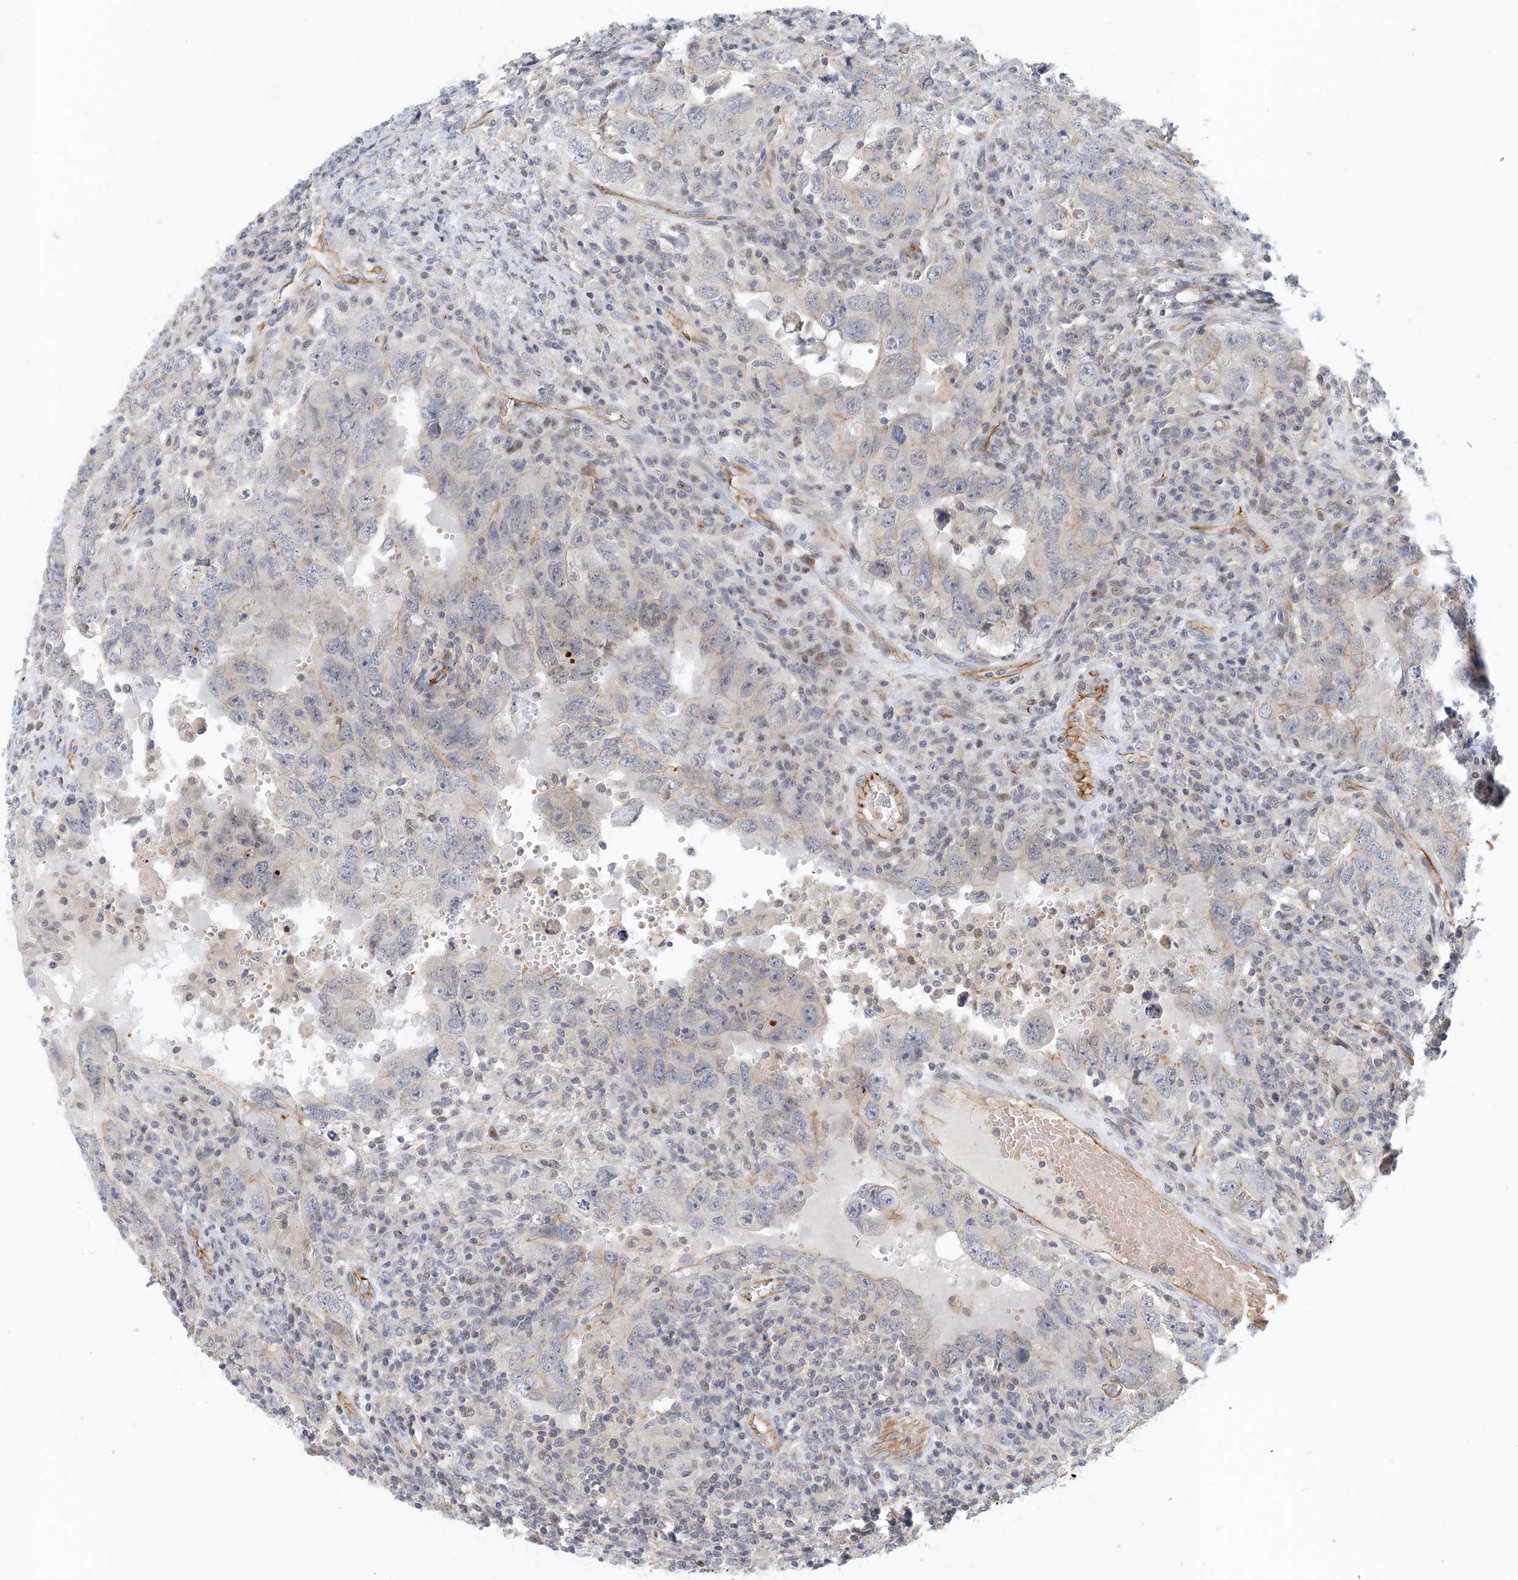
{"staining": {"intensity": "negative", "quantity": "none", "location": "none"}, "tissue": "testis cancer", "cell_type": "Tumor cells", "image_type": "cancer", "snomed": [{"axis": "morphology", "description": "Carcinoma, Embryonal, NOS"}, {"axis": "topography", "description": "Testis"}], "caption": "Immunohistochemistry (IHC) image of neoplastic tissue: testis cancer (embryonal carcinoma) stained with DAB (3,3'-diaminobenzidine) exhibits no significant protein staining in tumor cells.", "gene": "MAPKBP1", "patient": {"sex": "male", "age": 26}}